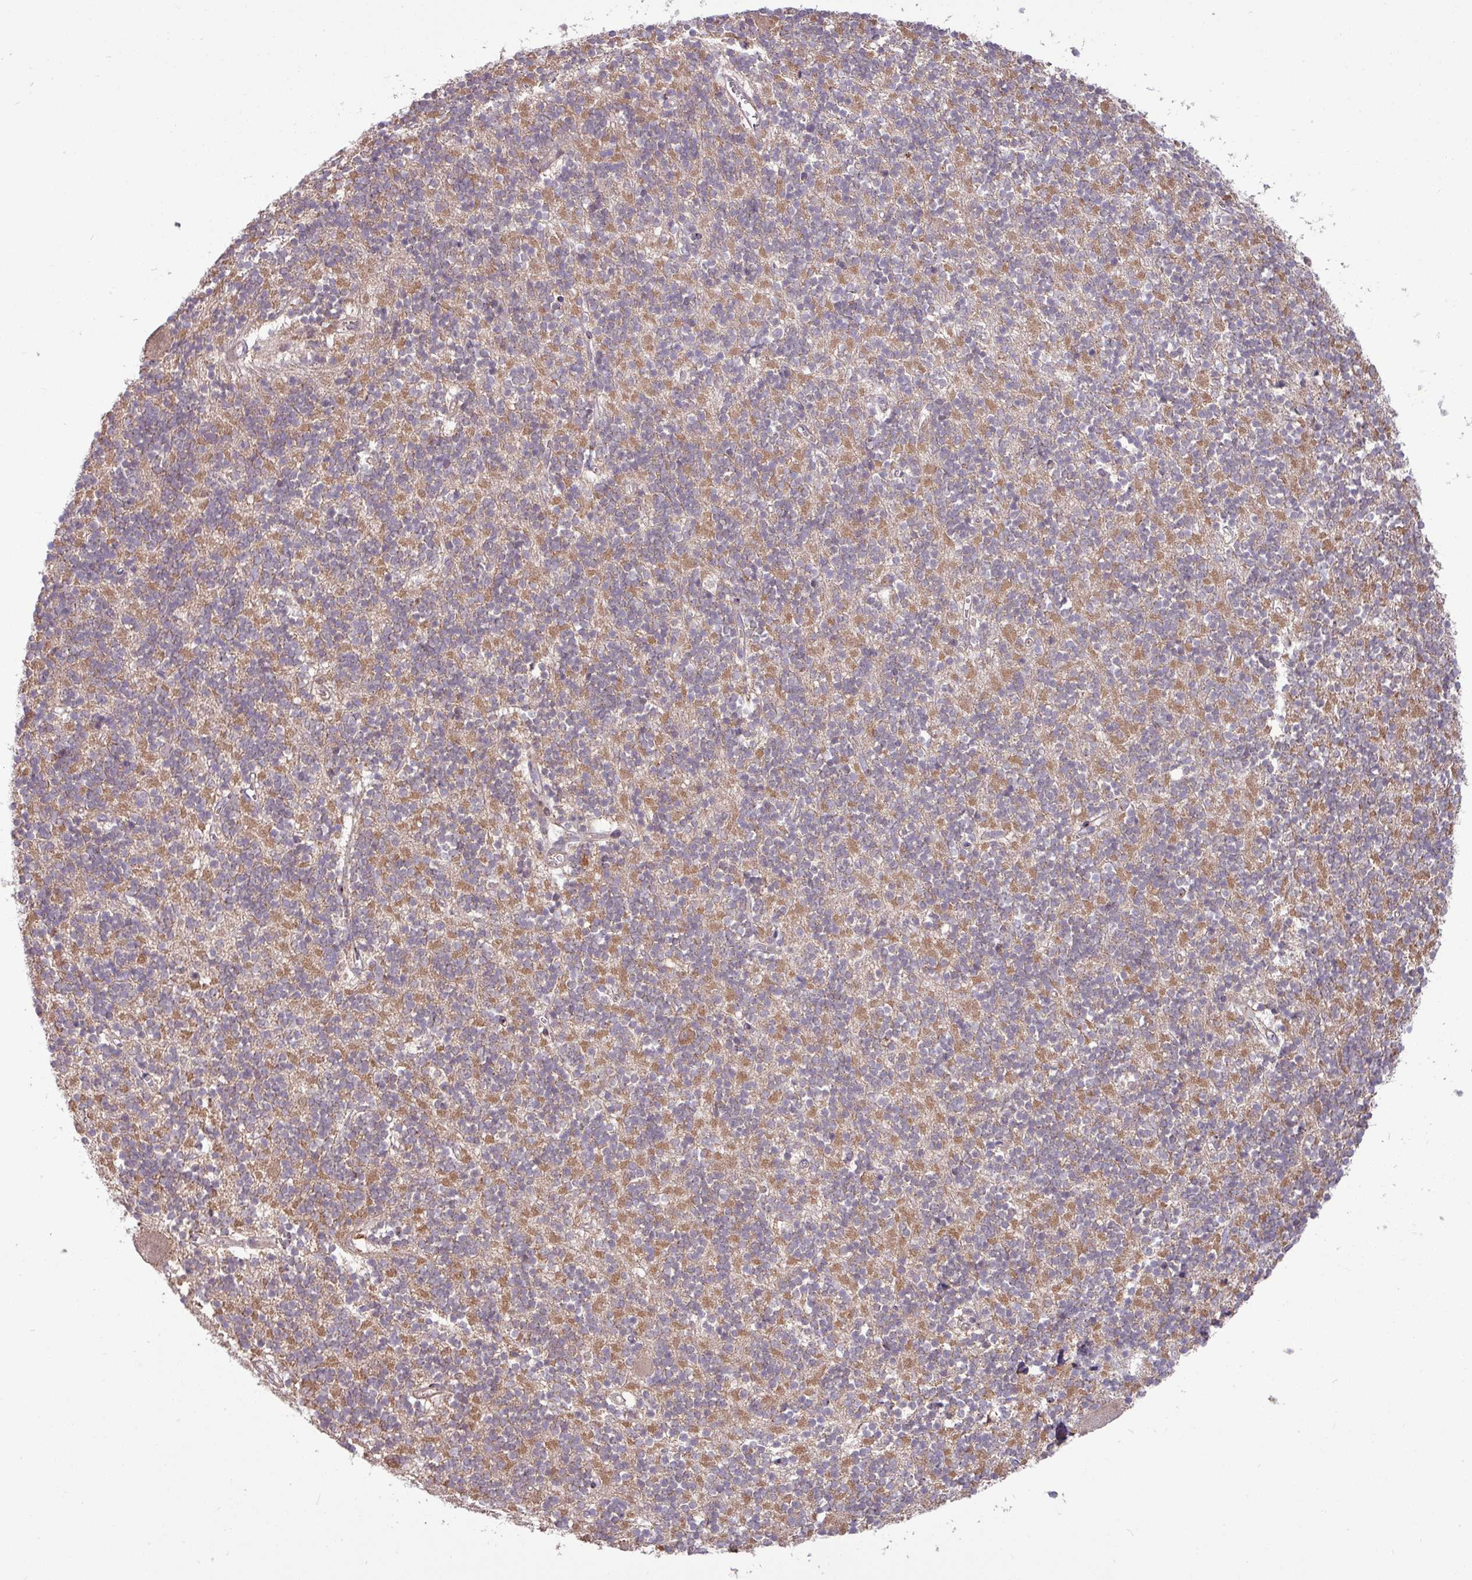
{"staining": {"intensity": "moderate", "quantity": "25%-75%", "location": "cytoplasmic/membranous"}, "tissue": "cerebellum", "cell_type": "Cells in granular layer", "image_type": "normal", "snomed": [{"axis": "morphology", "description": "Normal tissue, NOS"}, {"axis": "topography", "description": "Cerebellum"}], "caption": "Protein staining by IHC shows moderate cytoplasmic/membranous staining in approximately 25%-75% of cells in granular layer in unremarkable cerebellum.", "gene": "LSM12", "patient": {"sex": "male", "age": 54}}